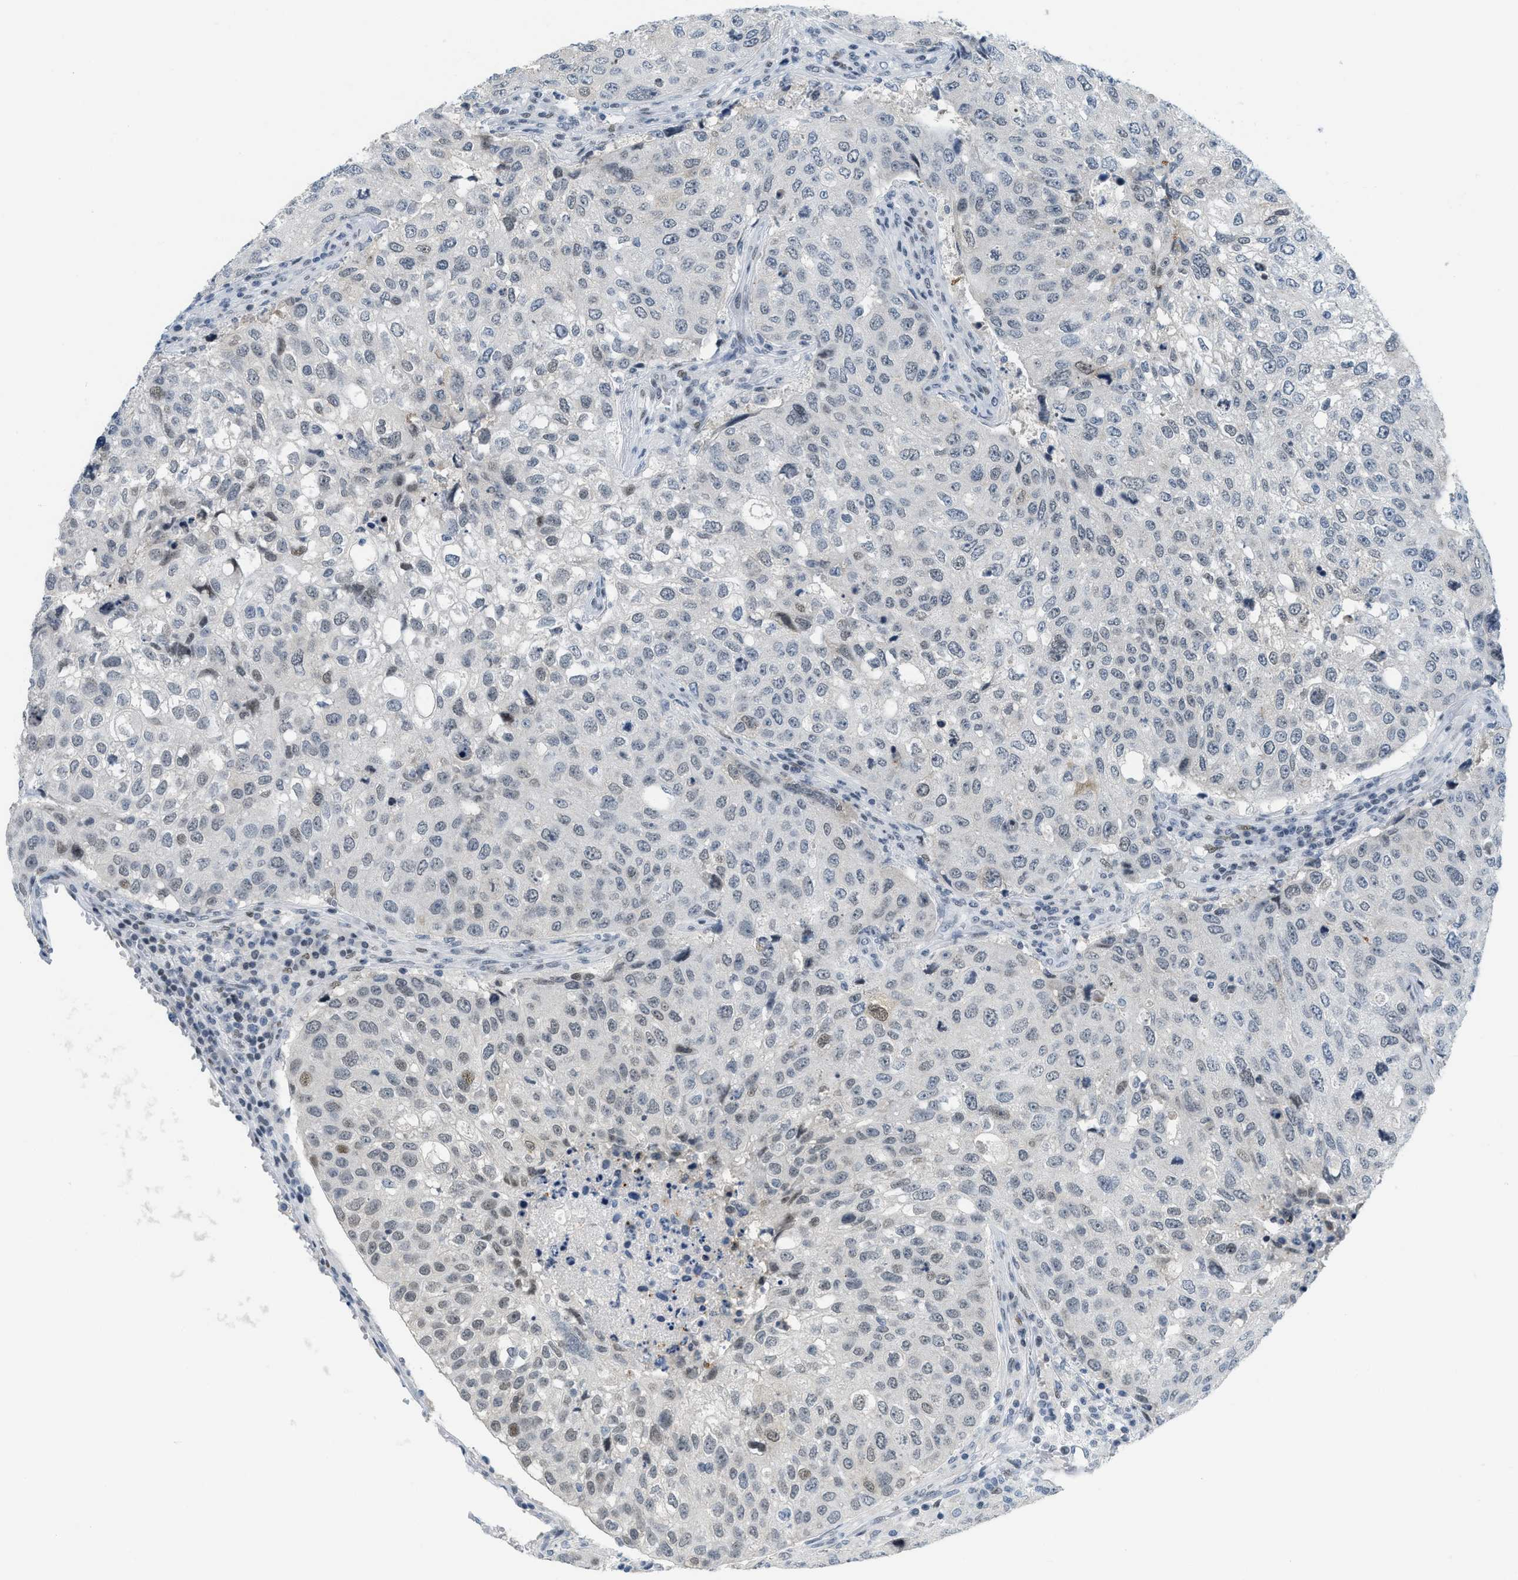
{"staining": {"intensity": "moderate", "quantity": "<25%", "location": "nuclear"}, "tissue": "urothelial cancer", "cell_type": "Tumor cells", "image_type": "cancer", "snomed": [{"axis": "morphology", "description": "Urothelial carcinoma, High grade"}, {"axis": "topography", "description": "Lymph node"}, {"axis": "topography", "description": "Urinary bladder"}], "caption": "The photomicrograph exhibits immunohistochemical staining of urothelial cancer. There is moderate nuclear staining is appreciated in about <25% of tumor cells. (IHC, brightfield microscopy, high magnification).", "gene": "PBX1", "patient": {"sex": "male", "age": 51}}